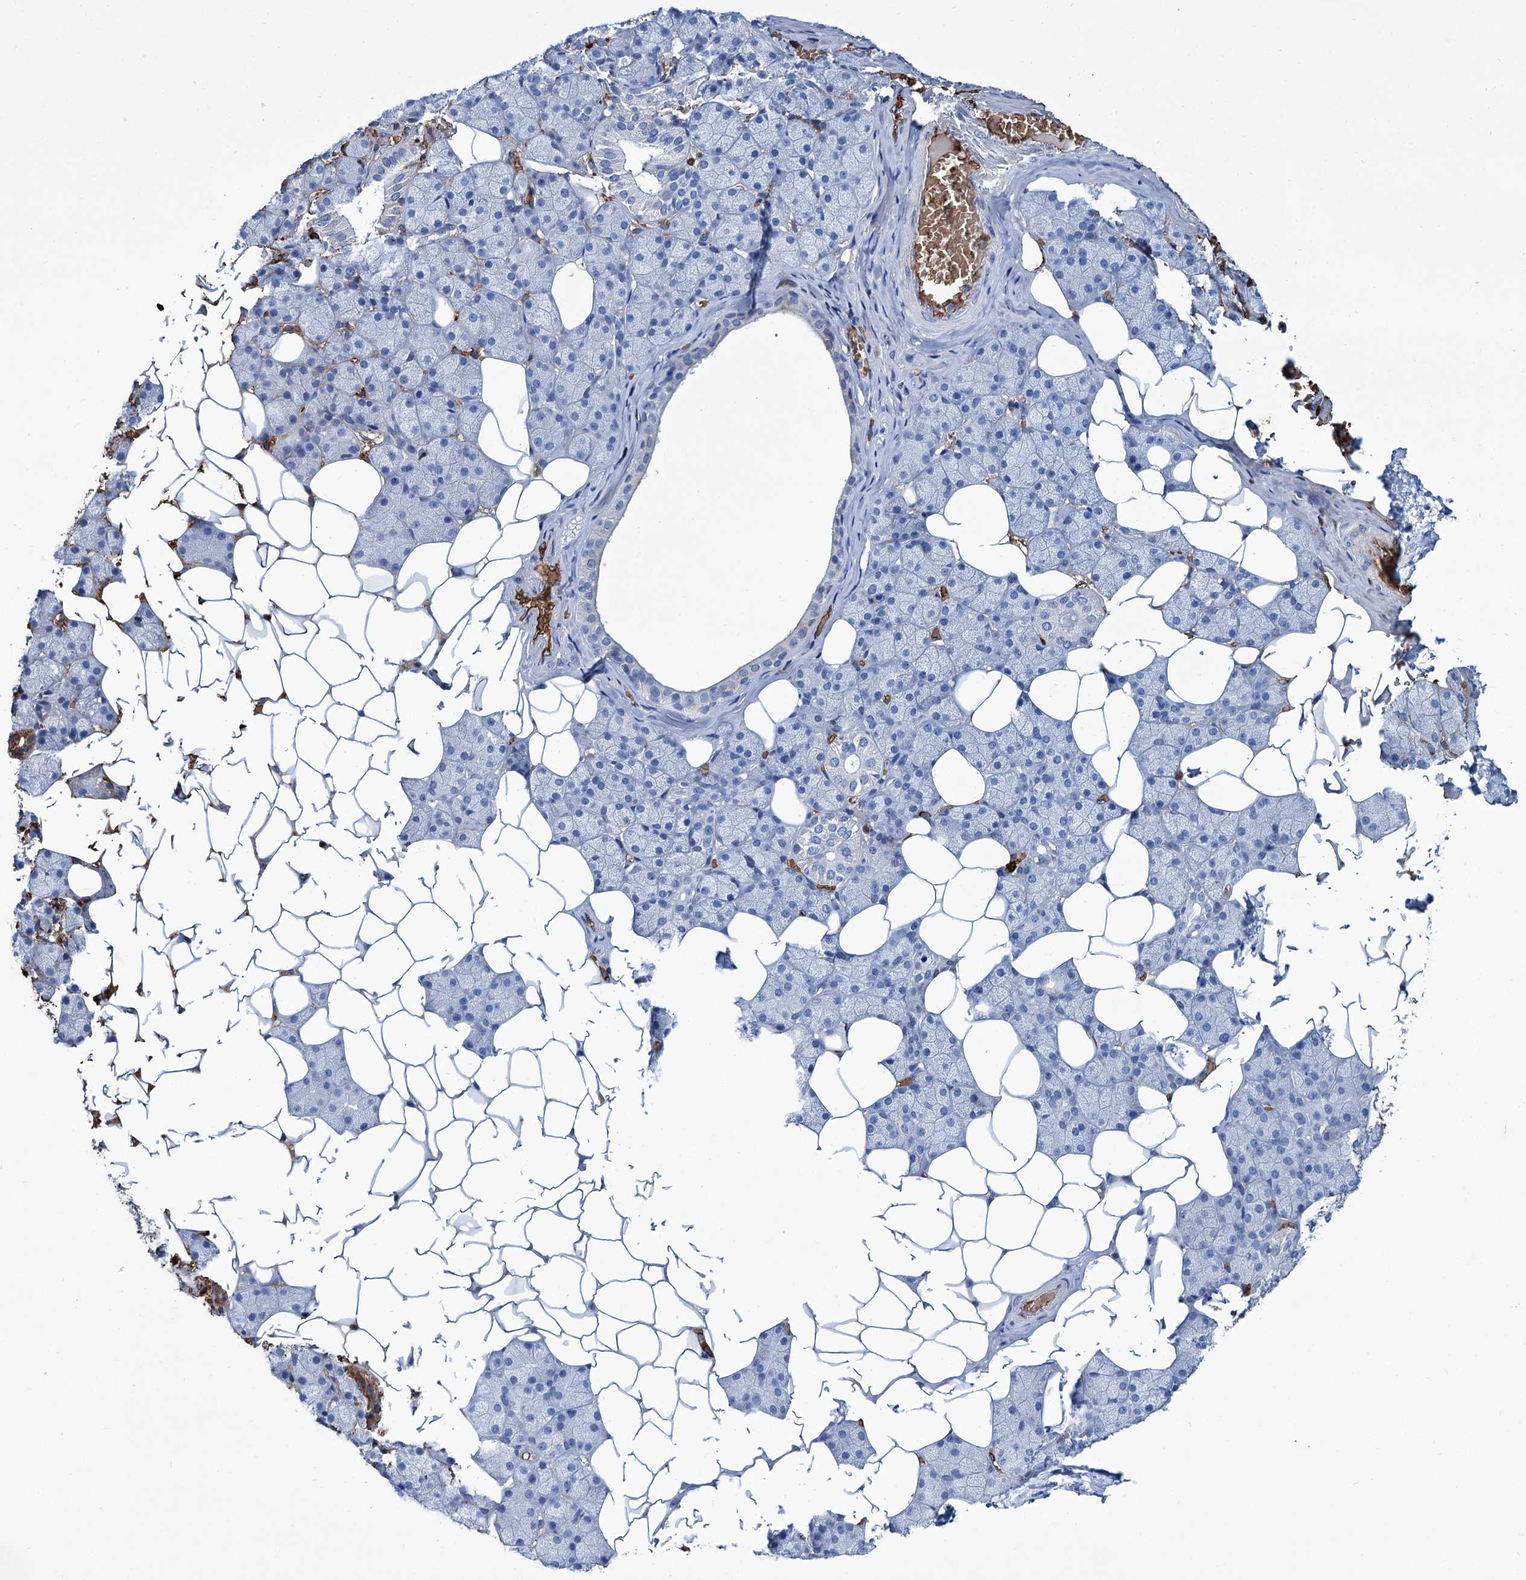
{"staining": {"intensity": "weak", "quantity": "<25%", "location": "cytoplasmic/membranous"}, "tissue": "salivary gland", "cell_type": "Glandular cells", "image_type": "normal", "snomed": [{"axis": "morphology", "description": "Normal tissue, NOS"}, {"axis": "topography", "description": "Salivary gland"}], "caption": "High power microscopy photomicrograph of an immunohistochemistry photomicrograph of benign salivary gland, revealing no significant staining in glandular cells.", "gene": "RPUSD3", "patient": {"sex": "female", "age": 33}}